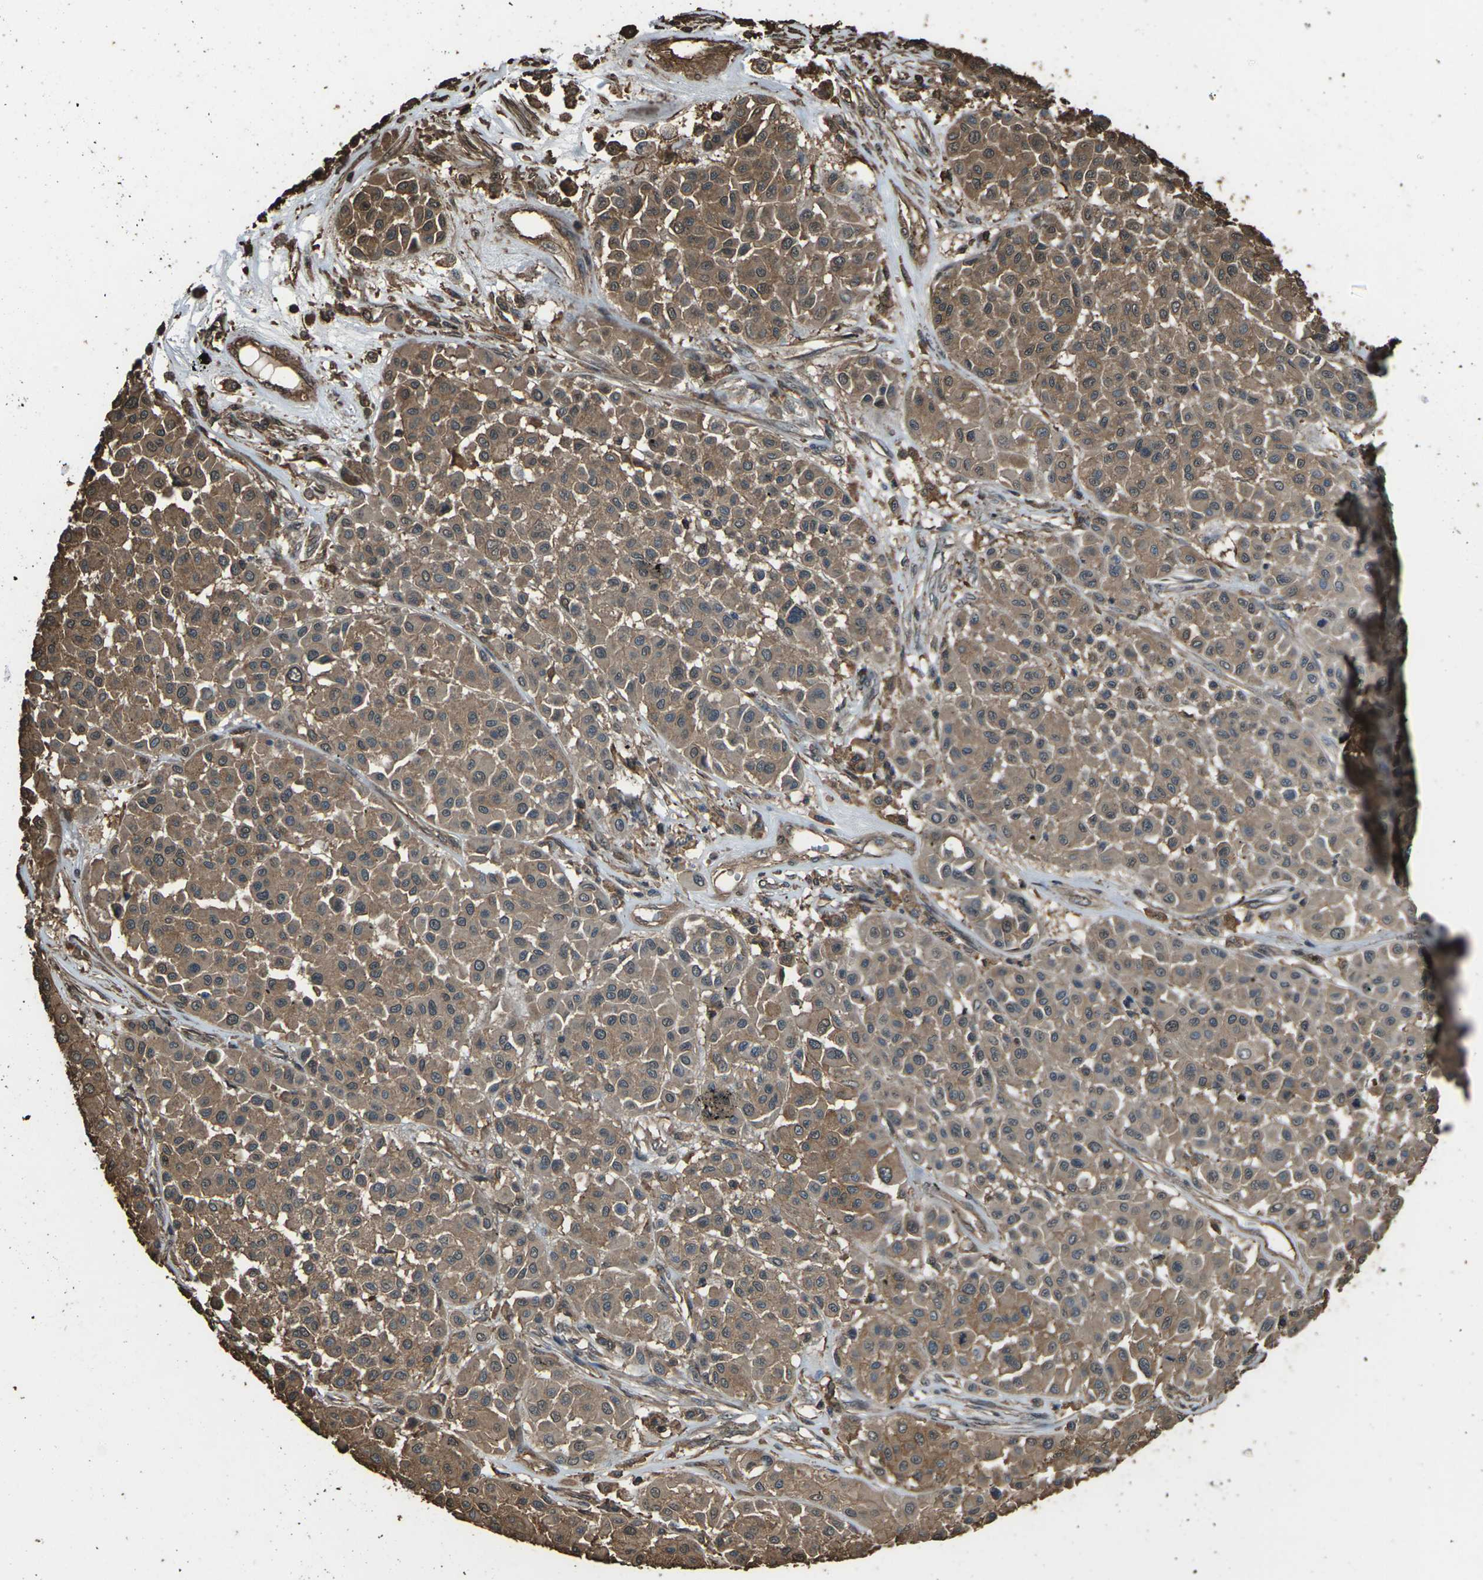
{"staining": {"intensity": "moderate", "quantity": ">75%", "location": "cytoplasmic/membranous"}, "tissue": "melanoma", "cell_type": "Tumor cells", "image_type": "cancer", "snomed": [{"axis": "morphology", "description": "Malignant melanoma, Metastatic site"}, {"axis": "topography", "description": "Soft tissue"}], "caption": "Immunohistochemical staining of melanoma shows moderate cytoplasmic/membranous protein staining in about >75% of tumor cells.", "gene": "DHPS", "patient": {"sex": "male", "age": 41}}